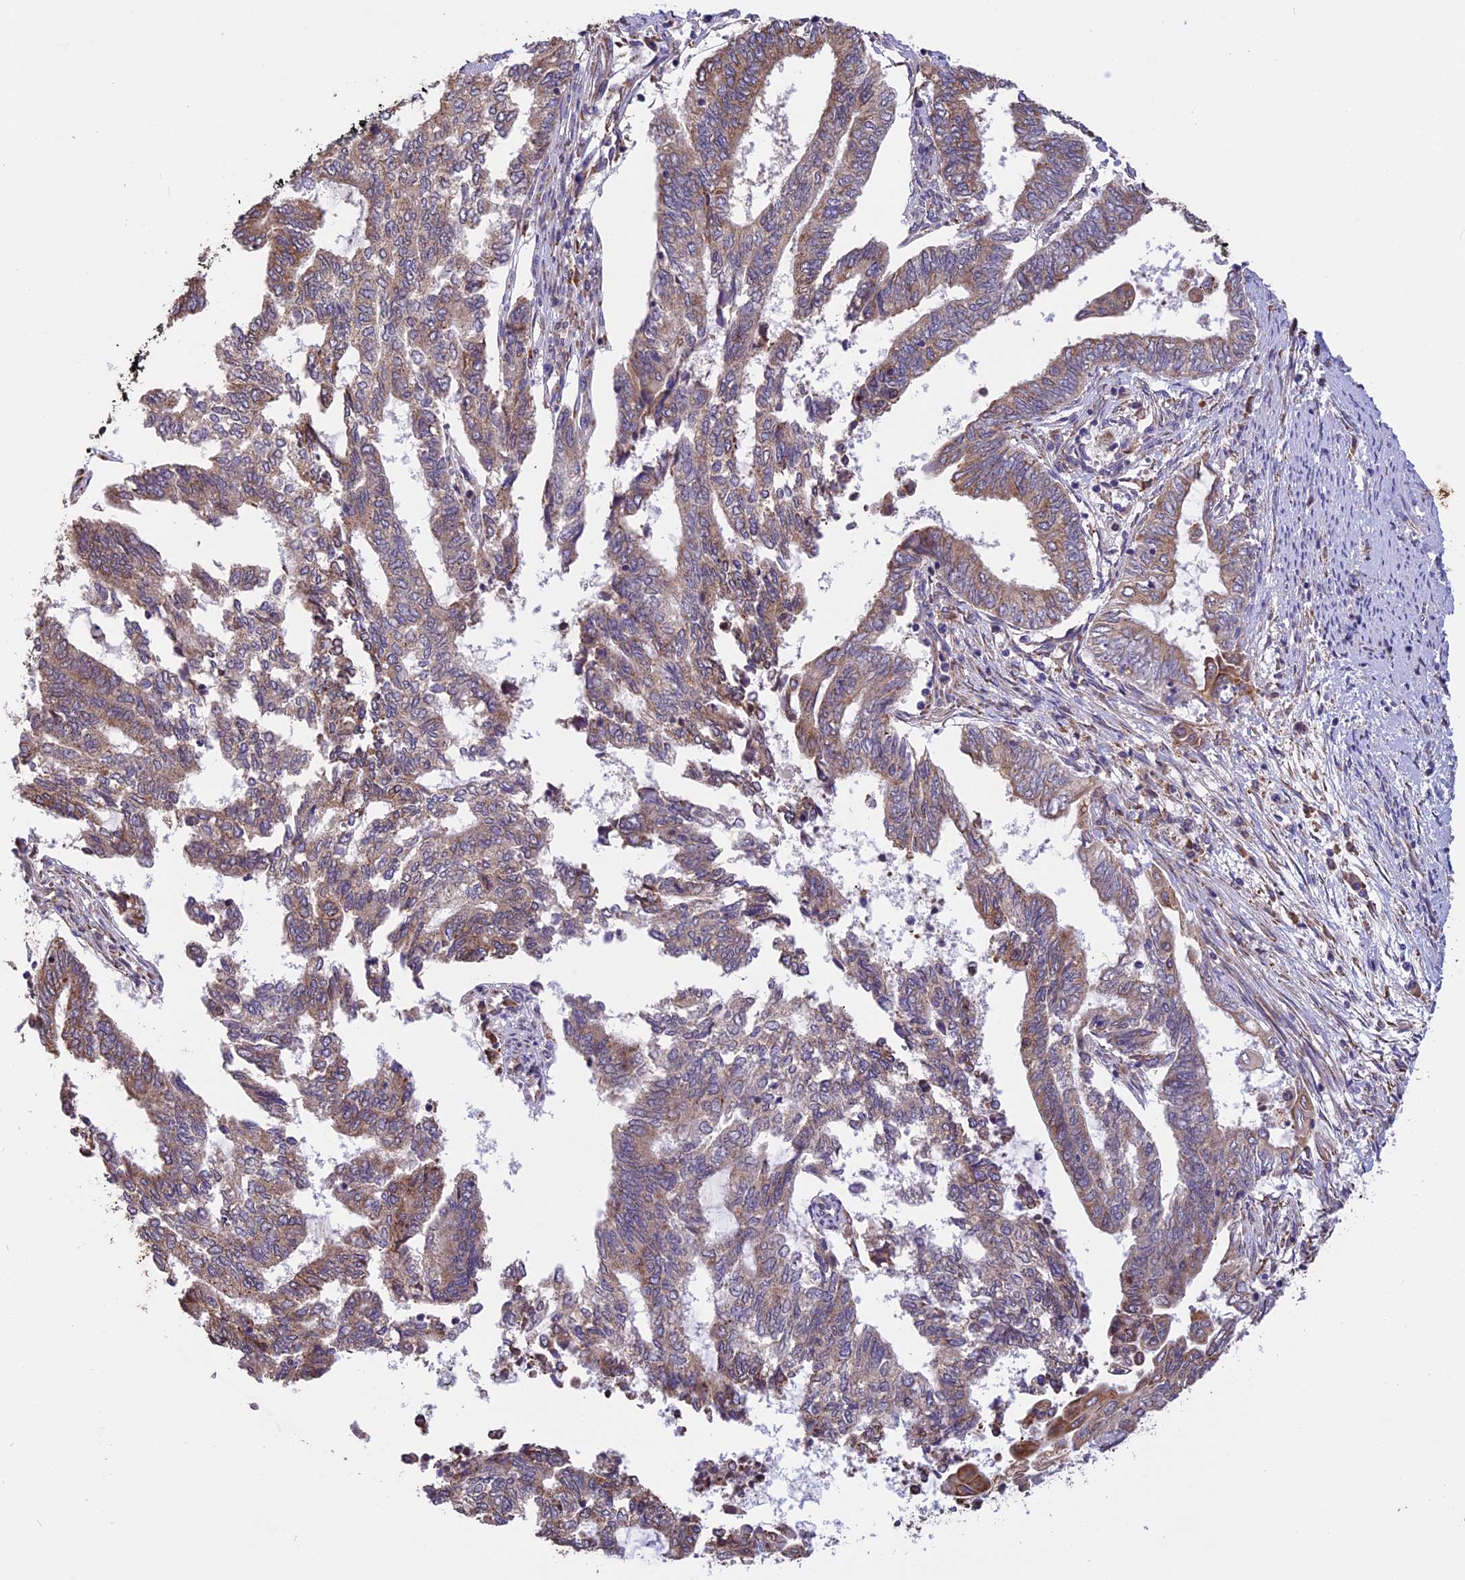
{"staining": {"intensity": "weak", "quantity": ">75%", "location": "cytoplasmic/membranous"}, "tissue": "endometrial cancer", "cell_type": "Tumor cells", "image_type": "cancer", "snomed": [{"axis": "morphology", "description": "Adenocarcinoma, NOS"}, {"axis": "topography", "description": "Uterus"}, {"axis": "topography", "description": "Endometrium"}], "caption": "Adenocarcinoma (endometrial) tissue demonstrates weak cytoplasmic/membranous staining in about >75% of tumor cells, visualized by immunohistochemistry.", "gene": "DMRTA2", "patient": {"sex": "female", "age": 70}}